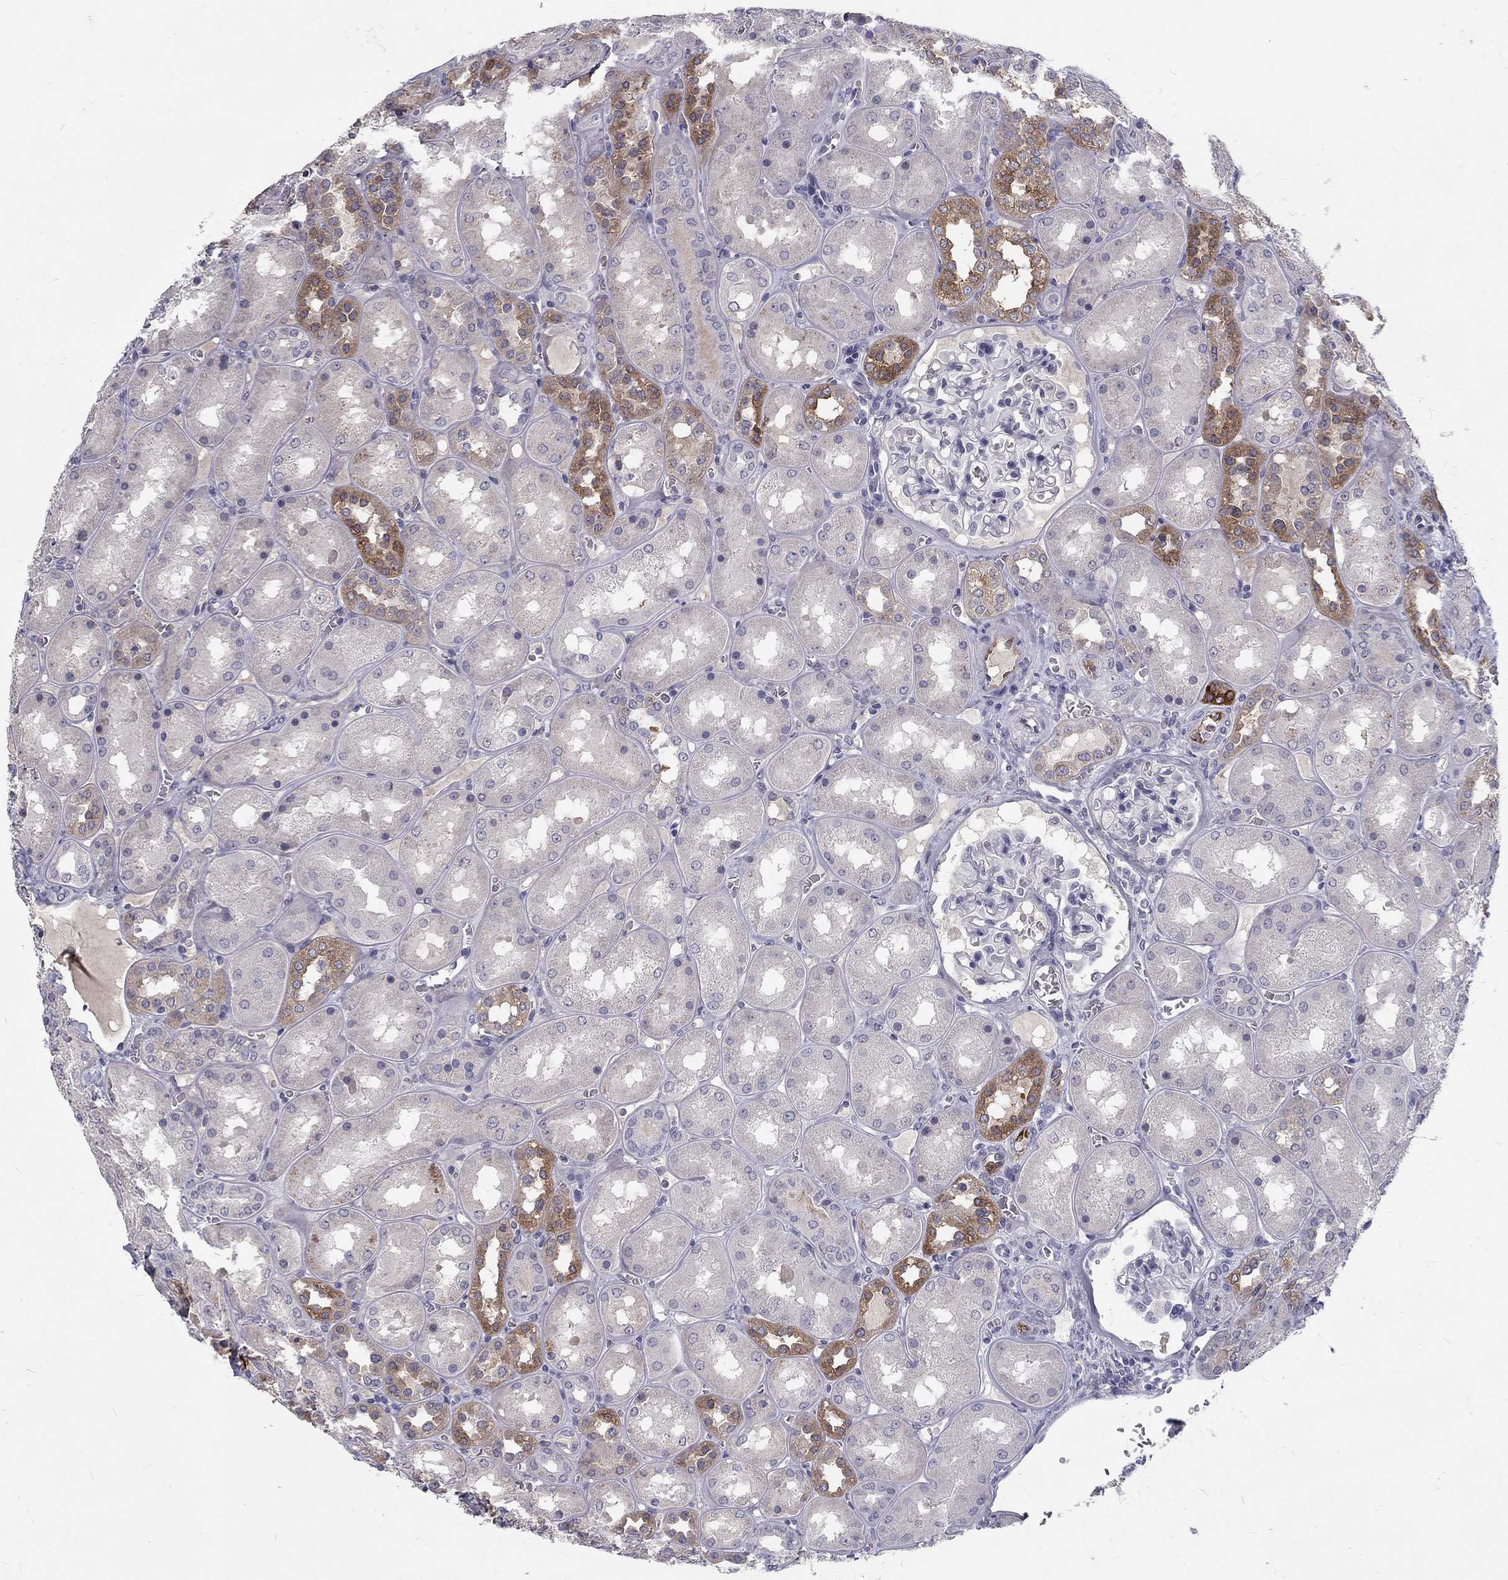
{"staining": {"intensity": "negative", "quantity": "none", "location": "none"}, "tissue": "kidney", "cell_type": "Cells in glomeruli", "image_type": "normal", "snomed": [{"axis": "morphology", "description": "Normal tissue, NOS"}, {"axis": "topography", "description": "Kidney"}], "caption": "The photomicrograph shows no significant staining in cells in glomeruli of kidney. The staining was performed using DAB (3,3'-diaminobenzidine) to visualize the protein expression in brown, while the nuclei were stained in blue with hematoxylin (Magnification: 20x).", "gene": "NOS1", "patient": {"sex": "male", "age": 73}}